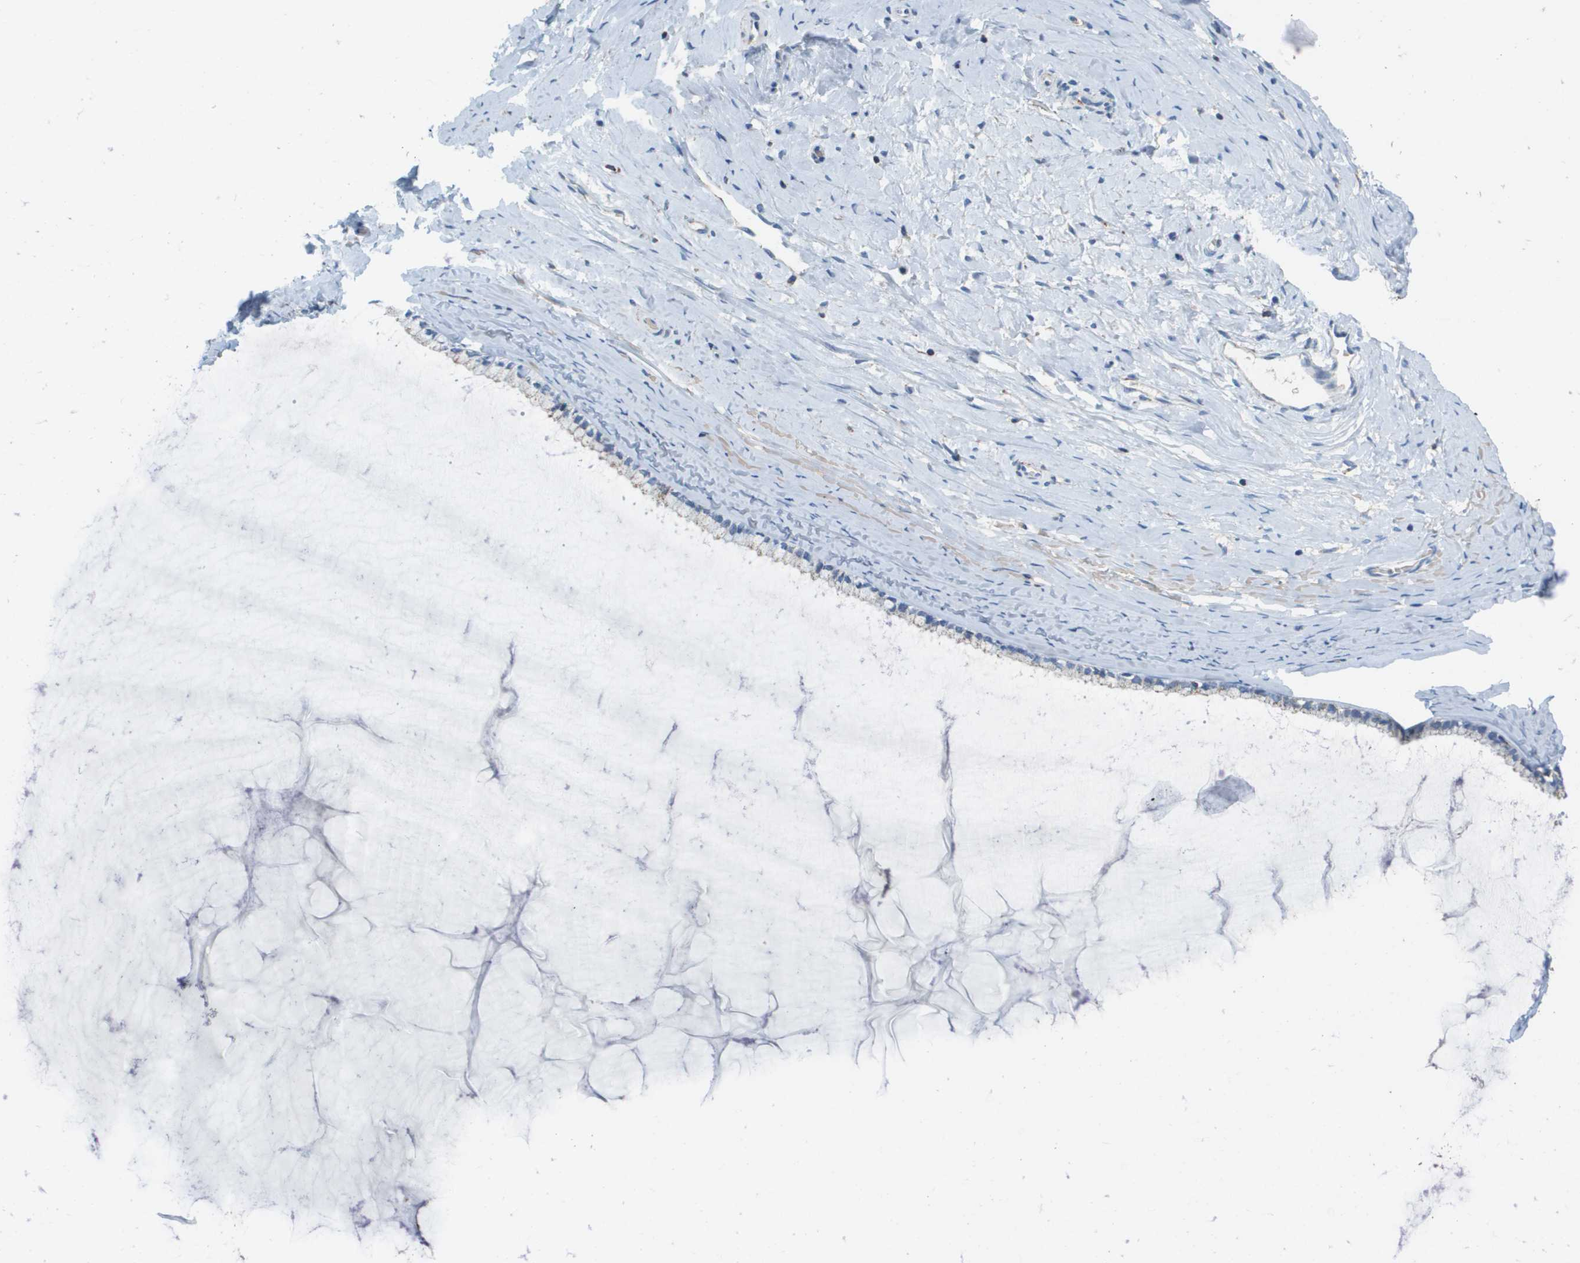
{"staining": {"intensity": "negative", "quantity": "none", "location": "none"}, "tissue": "cervix", "cell_type": "Glandular cells", "image_type": "normal", "snomed": [{"axis": "morphology", "description": "Normal tissue, NOS"}, {"axis": "topography", "description": "Cervix"}], "caption": "This photomicrograph is of benign cervix stained with IHC to label a protein in brown with the nuclei are counter-stained blue. There is no expression in glandular cells.", "gene": "ATP5F1B", "patient": {"sex": "female", "age": 39}}